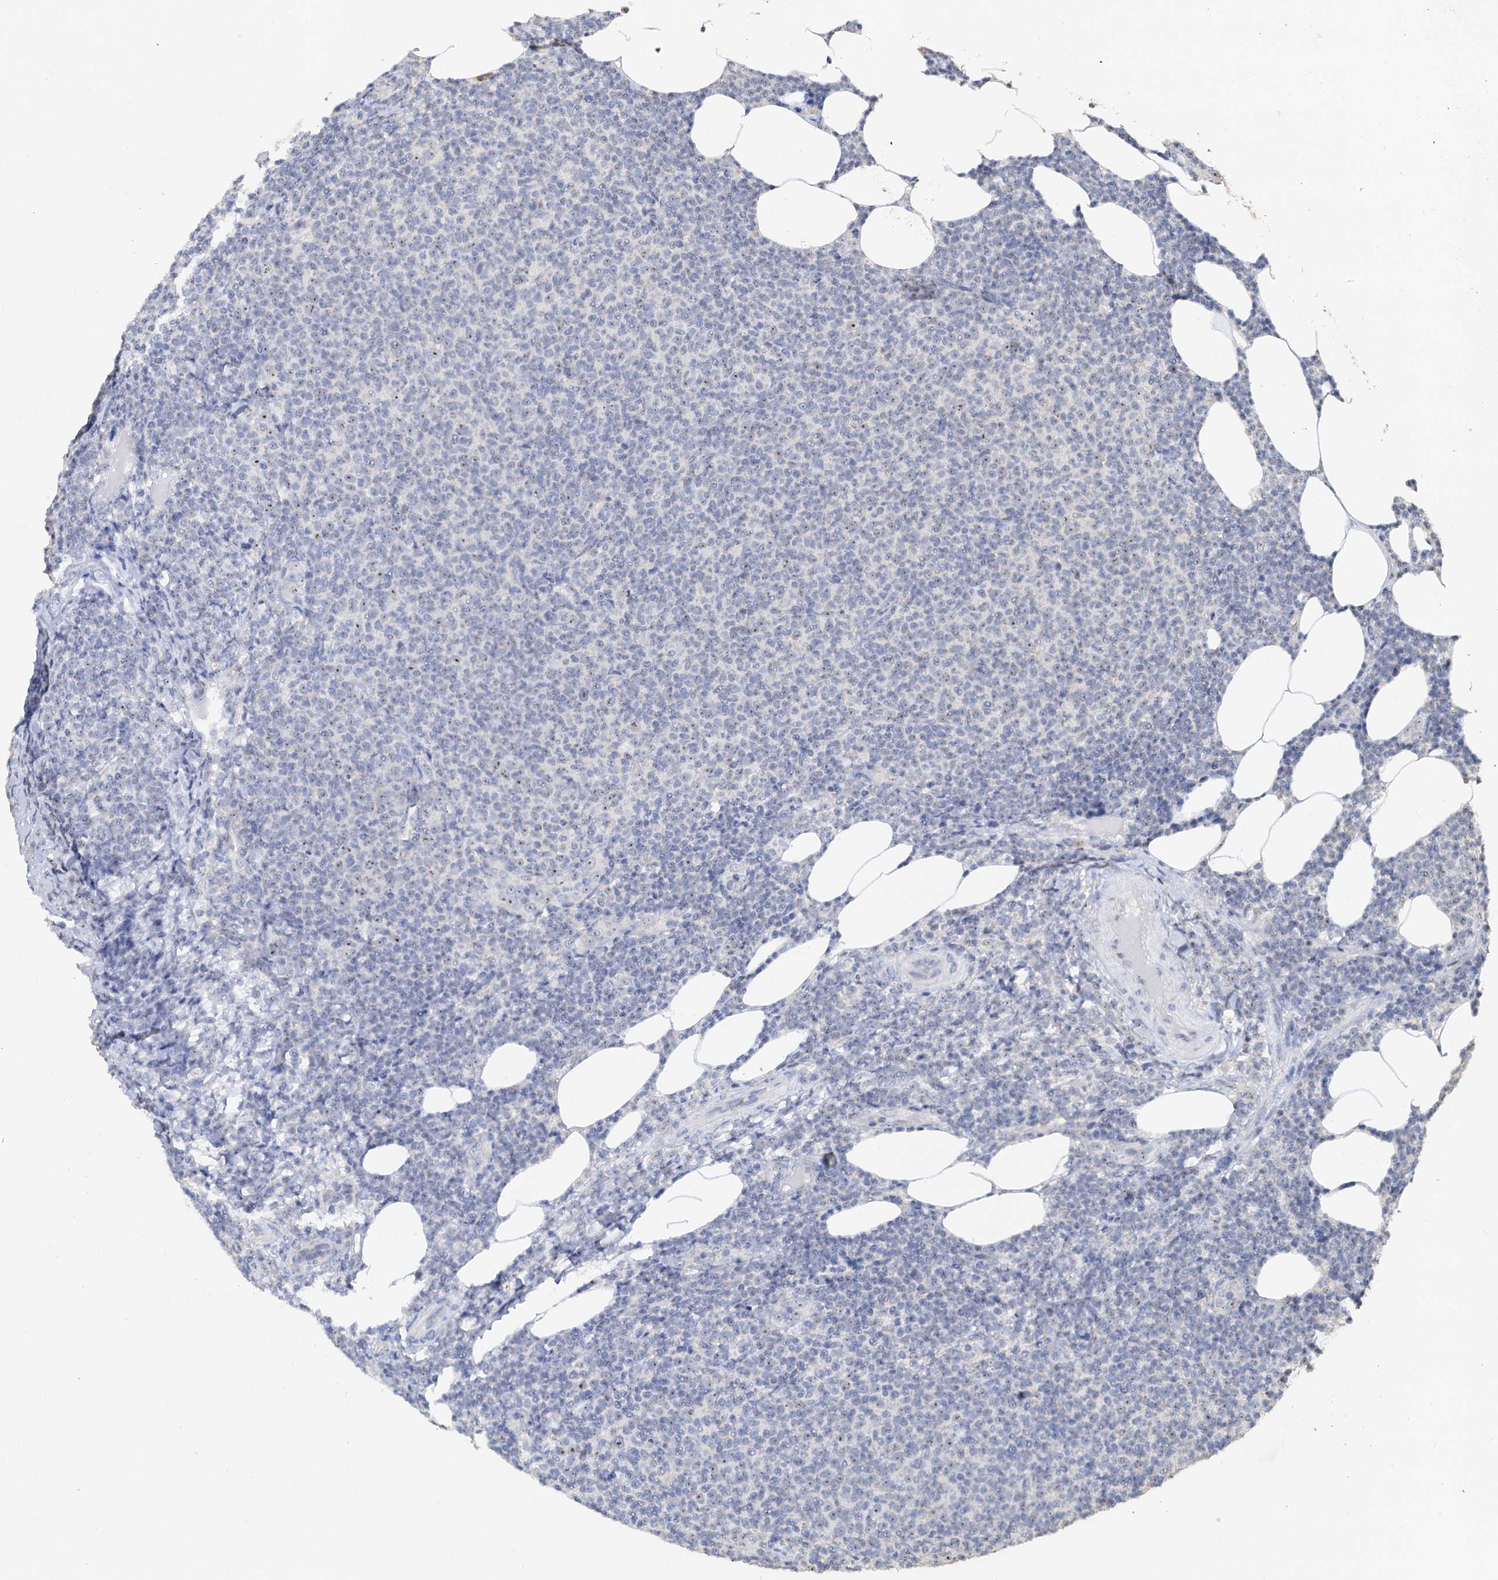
{"staining": {"intensity": "weak", "quantity": "<25%", "location": "nuclear"}, "tissue": "lymphoma", "cell_type": "Tumor cells", "image_type": "cancer", "snomed": [{"axis": "morphology", "description": "Malignant lymphoma, non-Hodgkin's type, Low grade"}, {"axis": "topography", "description": "Lymph node"}], "caption": "Tumor cells show no significant protein positivity in lymphoma. Nuclei are stained in blue.", "gene": "C2CD3", "patient": {"sex": "male", "age": 66}}